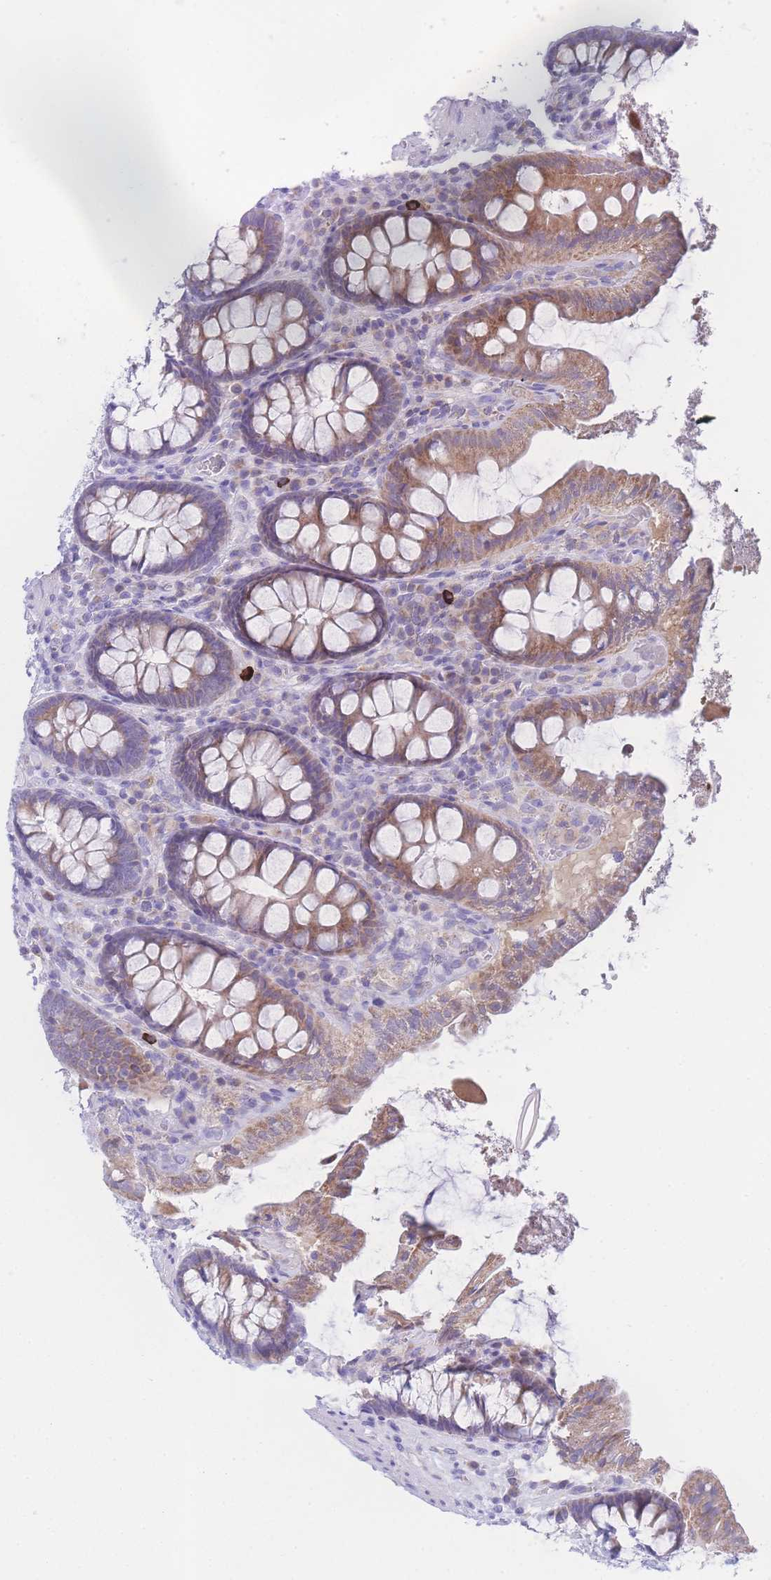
{"staining": {"intensity": "negative", "quantity": "none", "location": "none"}, "tissue": "colon", "cell_type": "Endothelial cells", "image_type": "normal", "snomed": [{"axis": "morphology", "description": "Normal tissue, NOS"}, {"axis": "topography", "description": "Colon"}], "caption": "This is a photomicrograph of immunohistochemistry staining of unremarkable colon, which shows no expression in endothelial cells. The staining was performed using DAB (3,3'-diaminobenzidine) to visualize the protein expression in brown, while the nuclei were stained in blue with hematoxylin (Magnification: 20x).", "gene": "NBEAL1", "patient": {"sex": "male", "age": 84}}